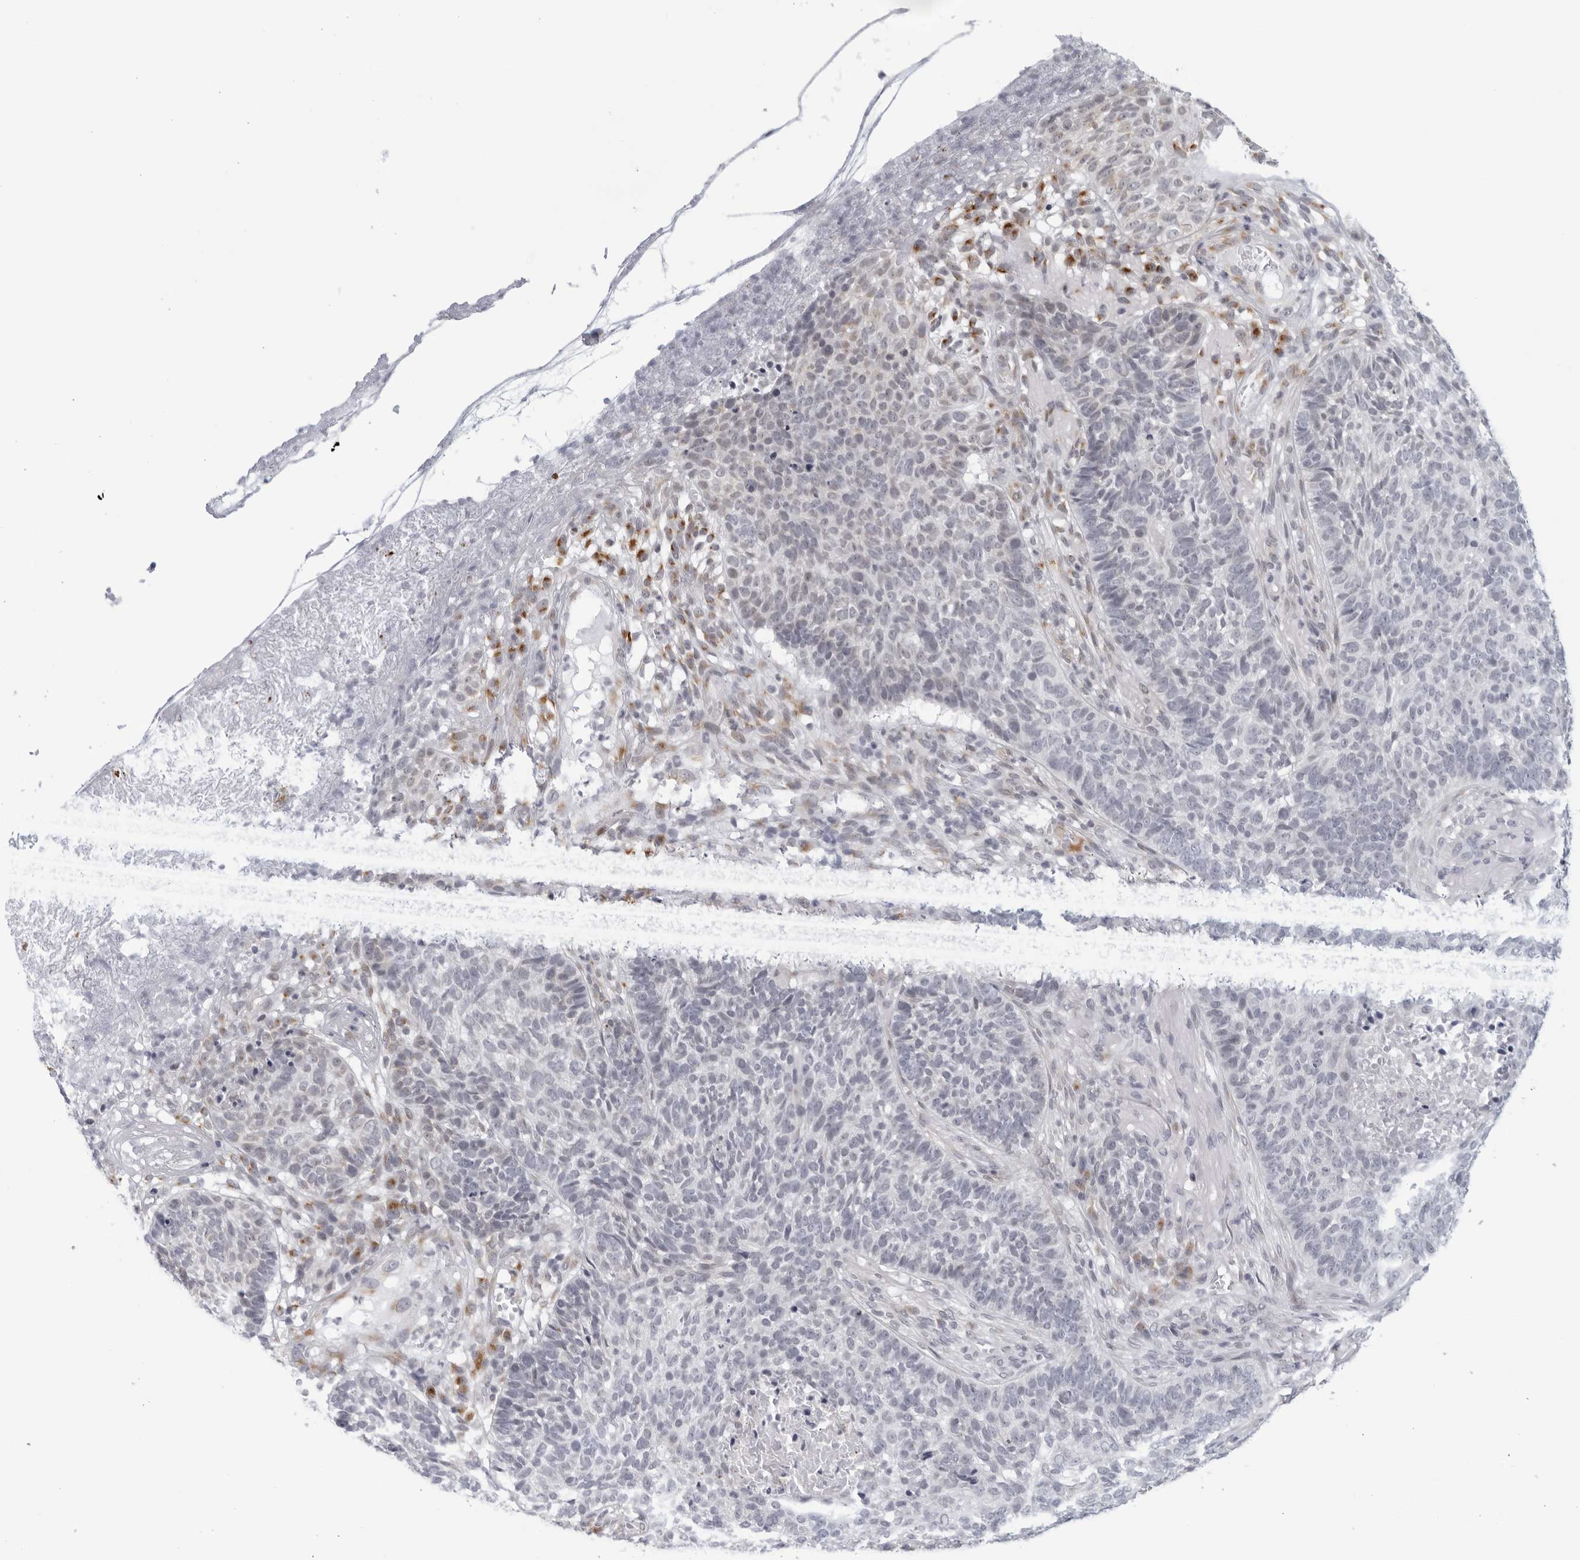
{"staining": {"intensity": "negative", "quantity": "none", "location": "none"}, "tissue": "skin cancer", "cell_type": "Tumor cells", "image_type": "cancer", "snomed": [{"axis": "morphology", "description": "Basal cell carcinoma"}, {"axis": "topography", "description": "Skin"}], "caption": "There is no significant staining in tumor cells of basal cell carcinoma (skin).", "gene": "WDTC1", "patient": {"sex": "male", "age": 85}}